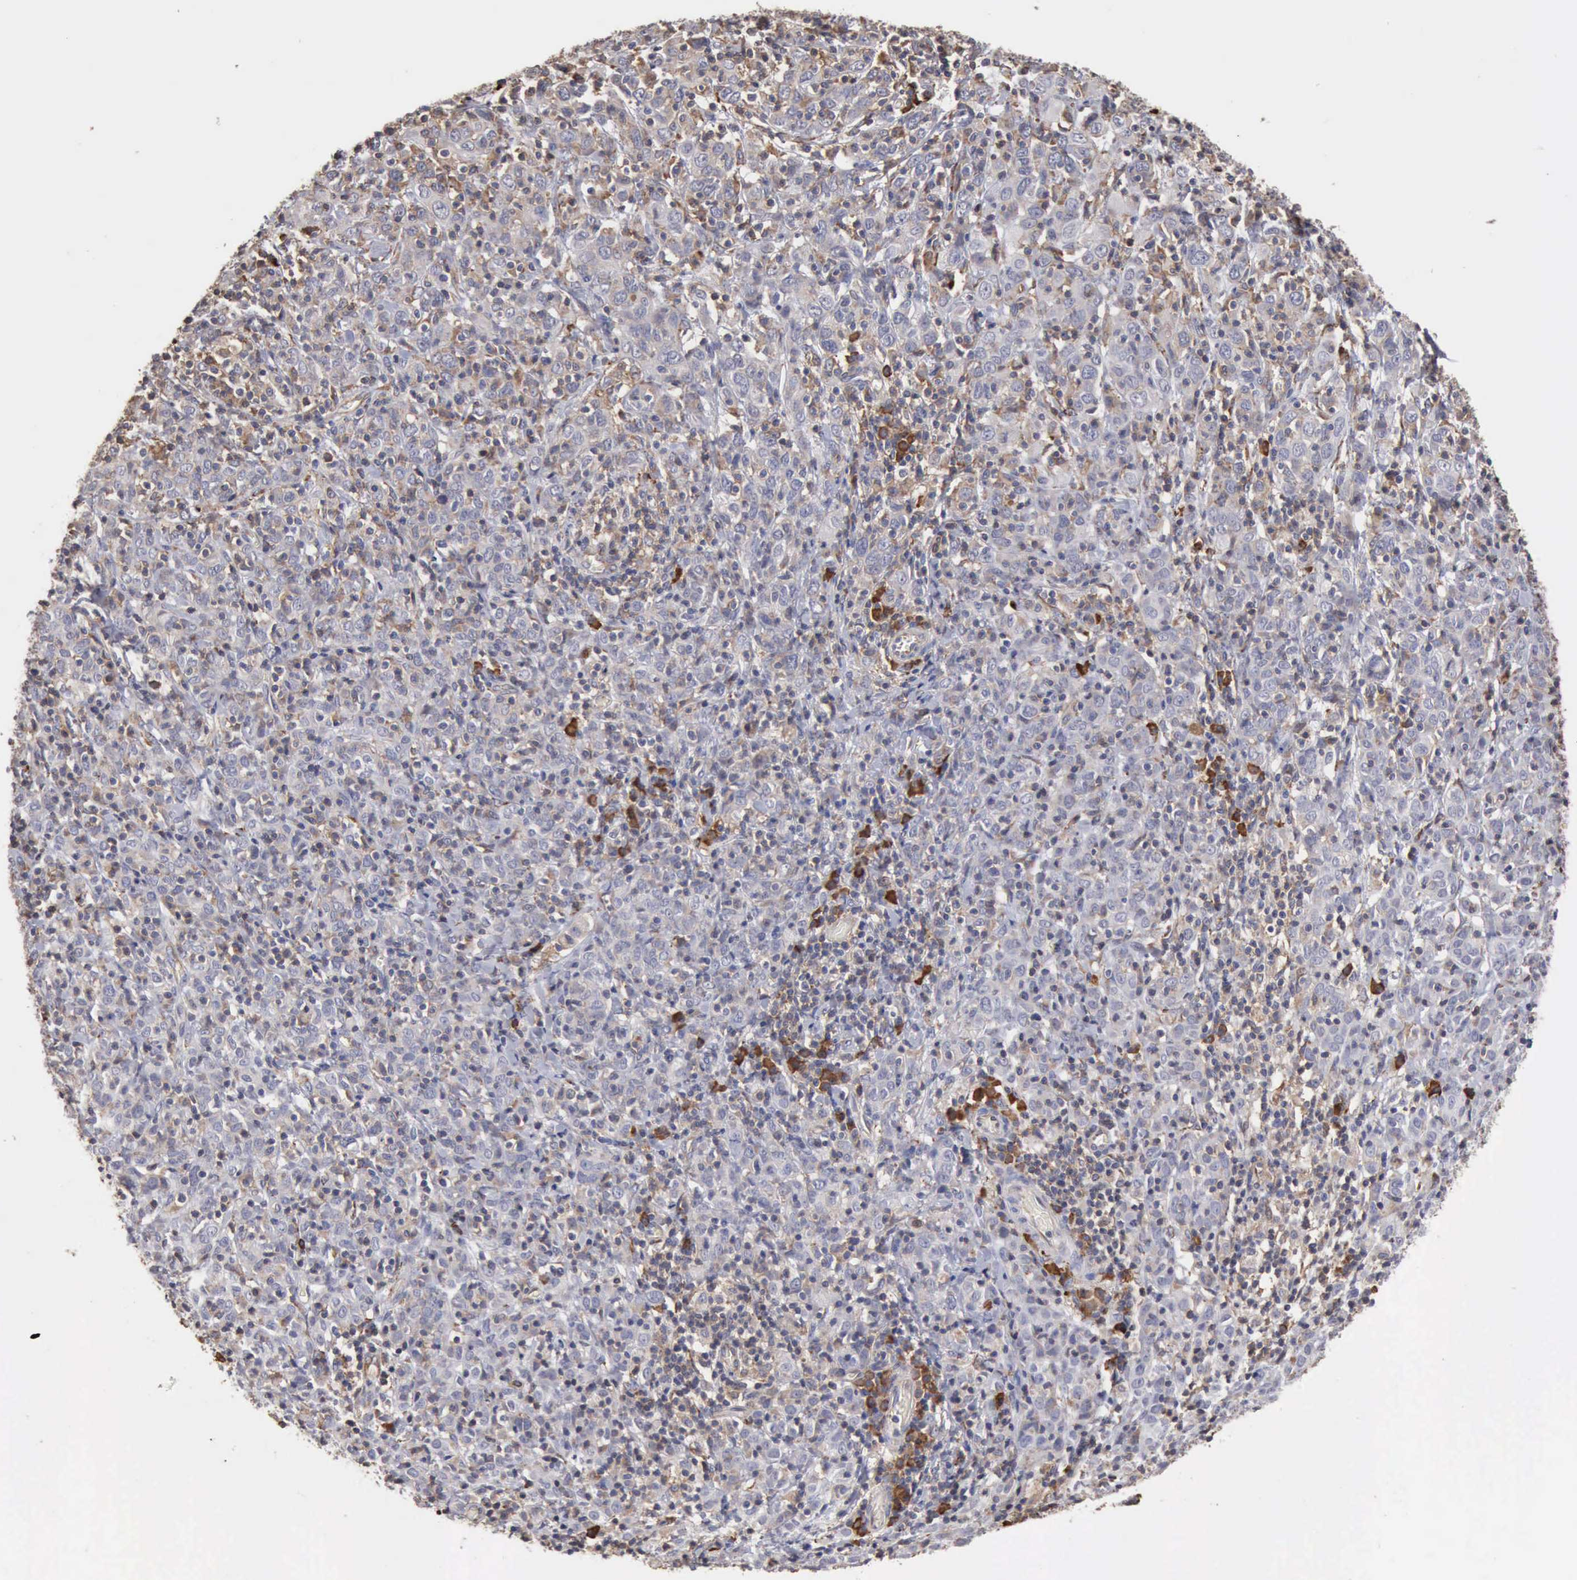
{"staining": {"intensity": "negative", "quantity": "none", "location": "none"}, "tissue": "cervical cancer", "cell_type": "Tumor cells", "image_type": "cancer", "snomed": [{"axis": "morphology", "description": "Normal tissue, NOS"}, {"axis": "morphology", "description": "Squamous cell carcinoma, NOS"}, {"axis": "topography", "description": "Cervix"}], "caption": "Immunohistochemical staining of cervical cancer (squamous cell carcinoma) displays no significant expression in tumor cells.", "gene": "GPR101", "patient": {"sex": "female", "age": 67}}